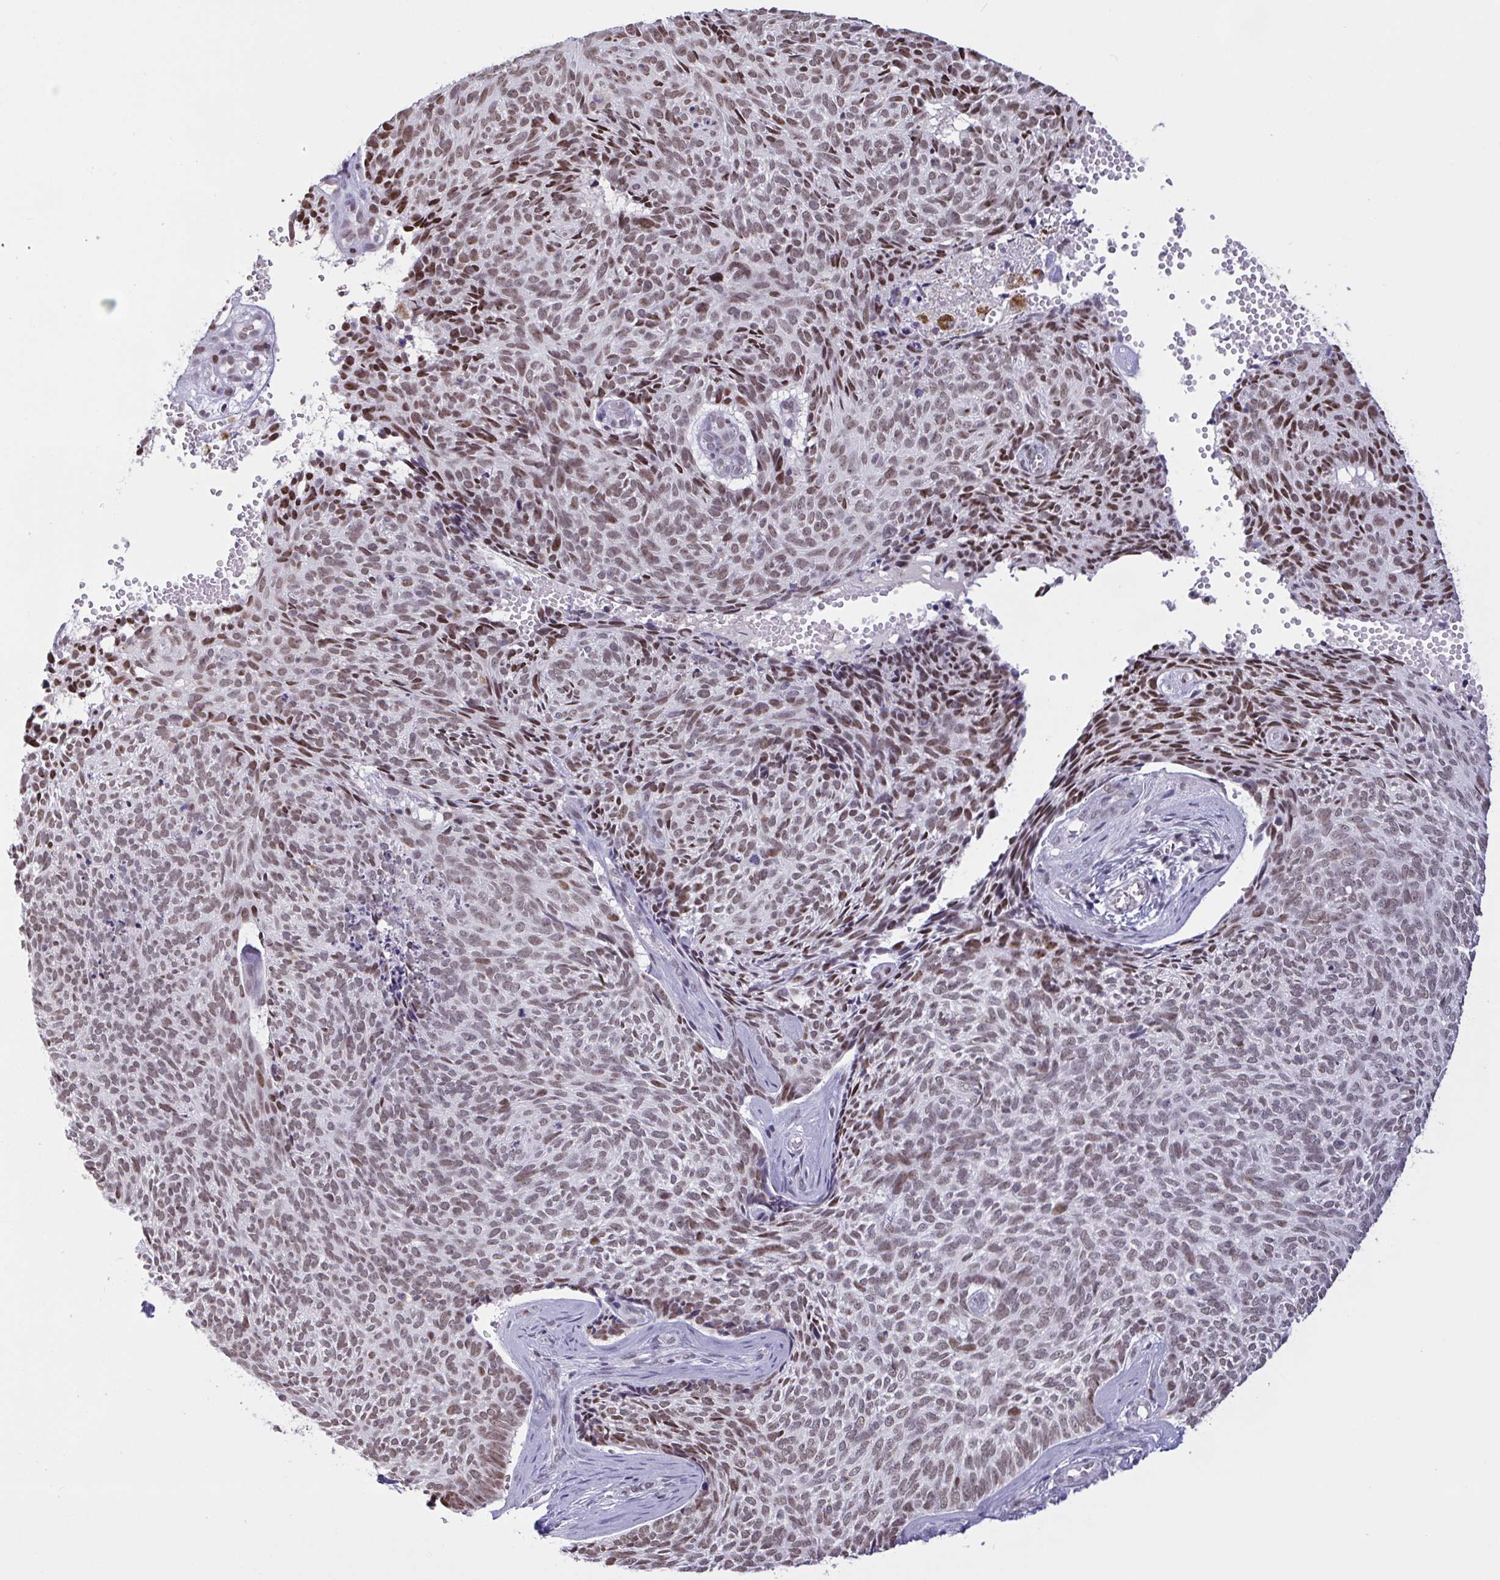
{"staining": {"intensity": "moderate", "quantity": ">75%", "location": "nuclear"}, "tissue": "skin cancer", "cell_type": "Tumor cells", "image_type": "cancer", "snomed": [{"axis": "morphology", "description": "Basal cell carcinoma"}, {"axis": "topography", "description": "Skin"}], "caption": "The immunohistochemical stain shows moderate nuclear positivity in tumor cells of basal cell carcinoma (skin) tissue. (Stains: DAB in brown, nuclei in blue, Microscopy: brightfield microscopy at high magnification).", "gene": "CBFA2T2", "patient": {"sex": "female", "age": 80}}